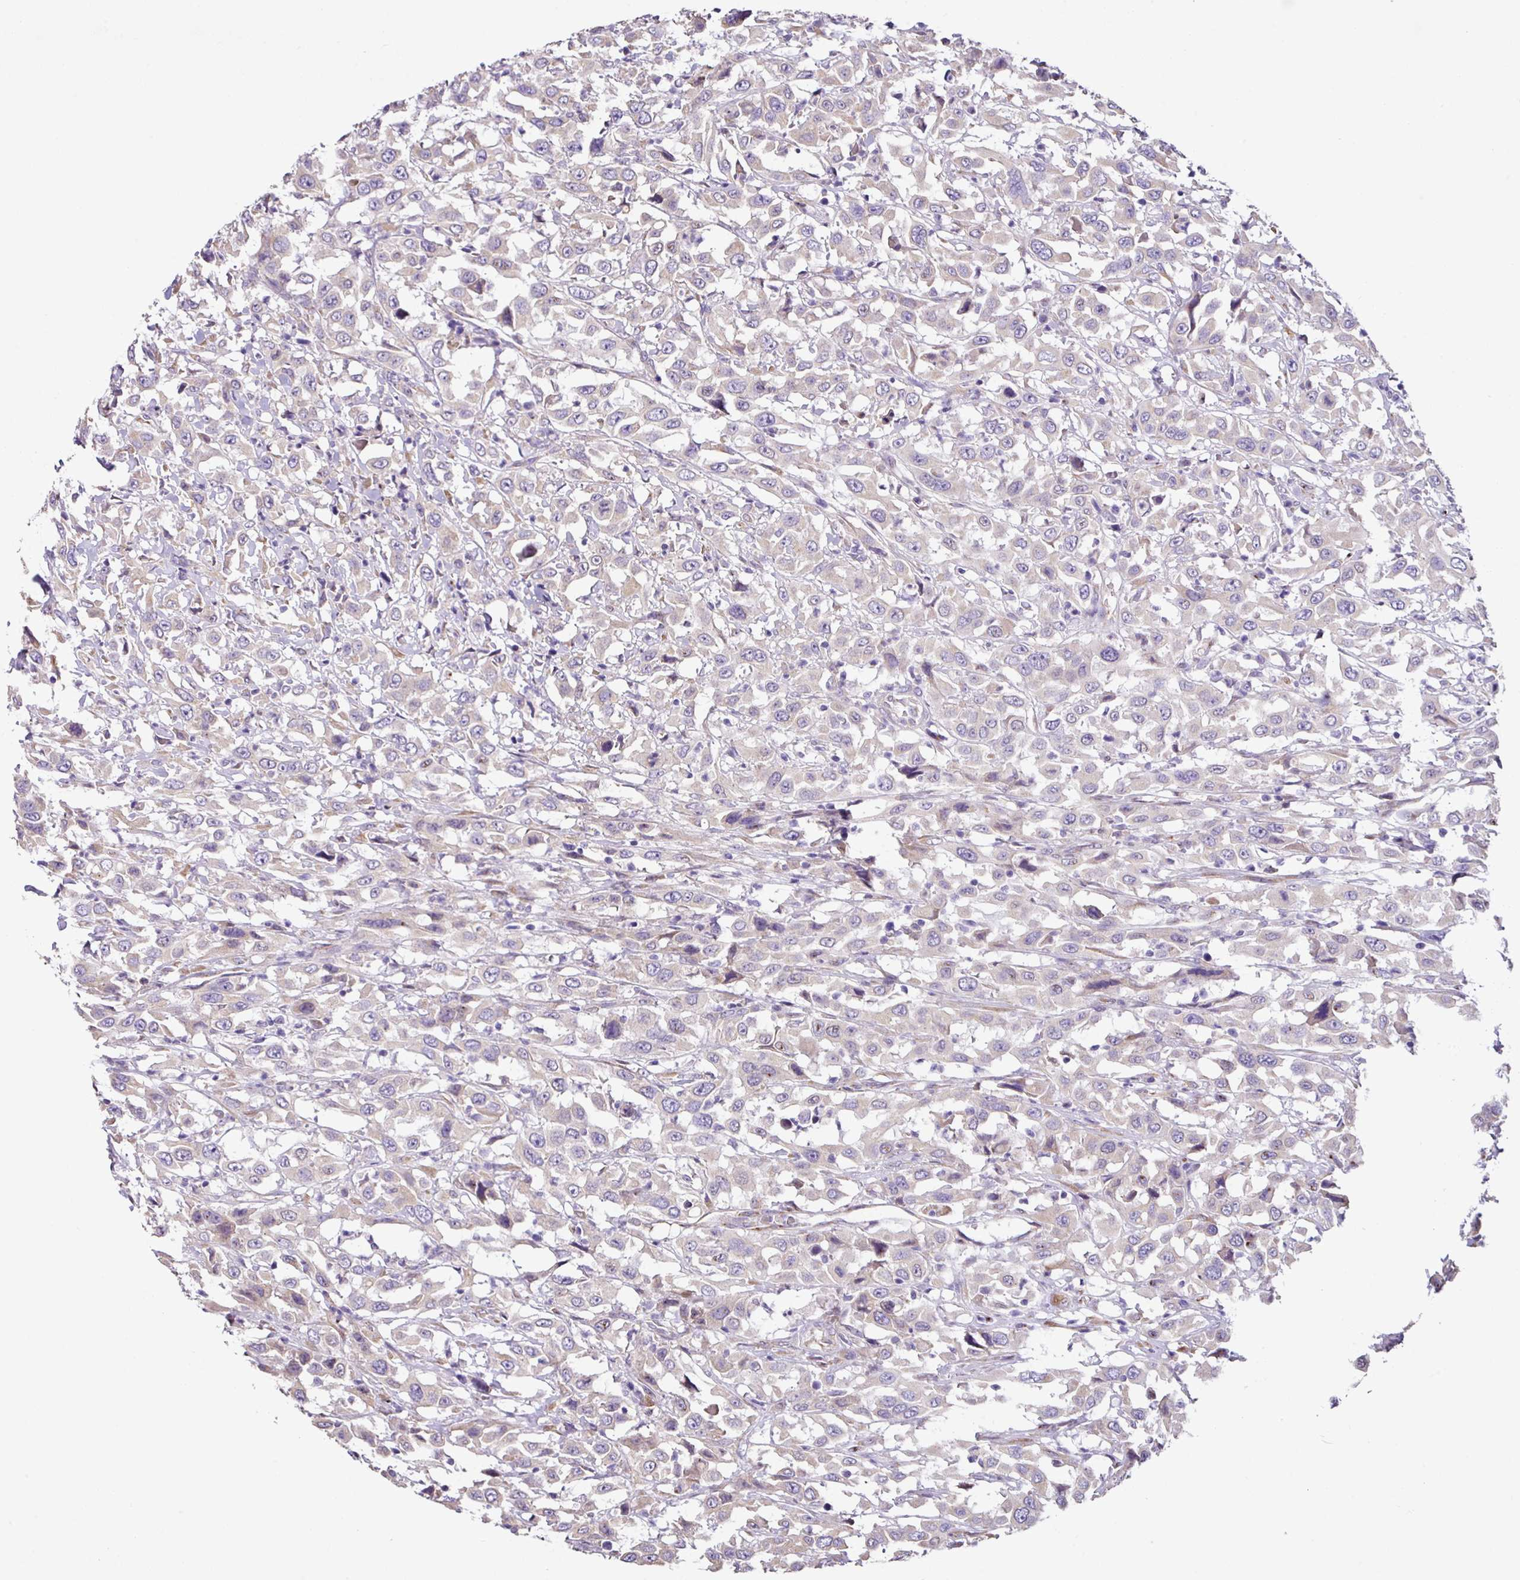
{"staining": {"intensity": "negative", "quantity": "none", "location": "none"}, "tissue": "urothelial cancer", "cell_type": "Tumor cells", "image_type": "cancer", "snomed": [{"axis": "morphology", "description": "Urothelial carcinoma, High grade"}, {"axis": "topography", "description": "Urinary bladder"}], "caption": "Tumor cells are negative for protein expression in human urothelial cancer.", "gene": "ZG16", "patient": {"sex": "male", "age": 61}}